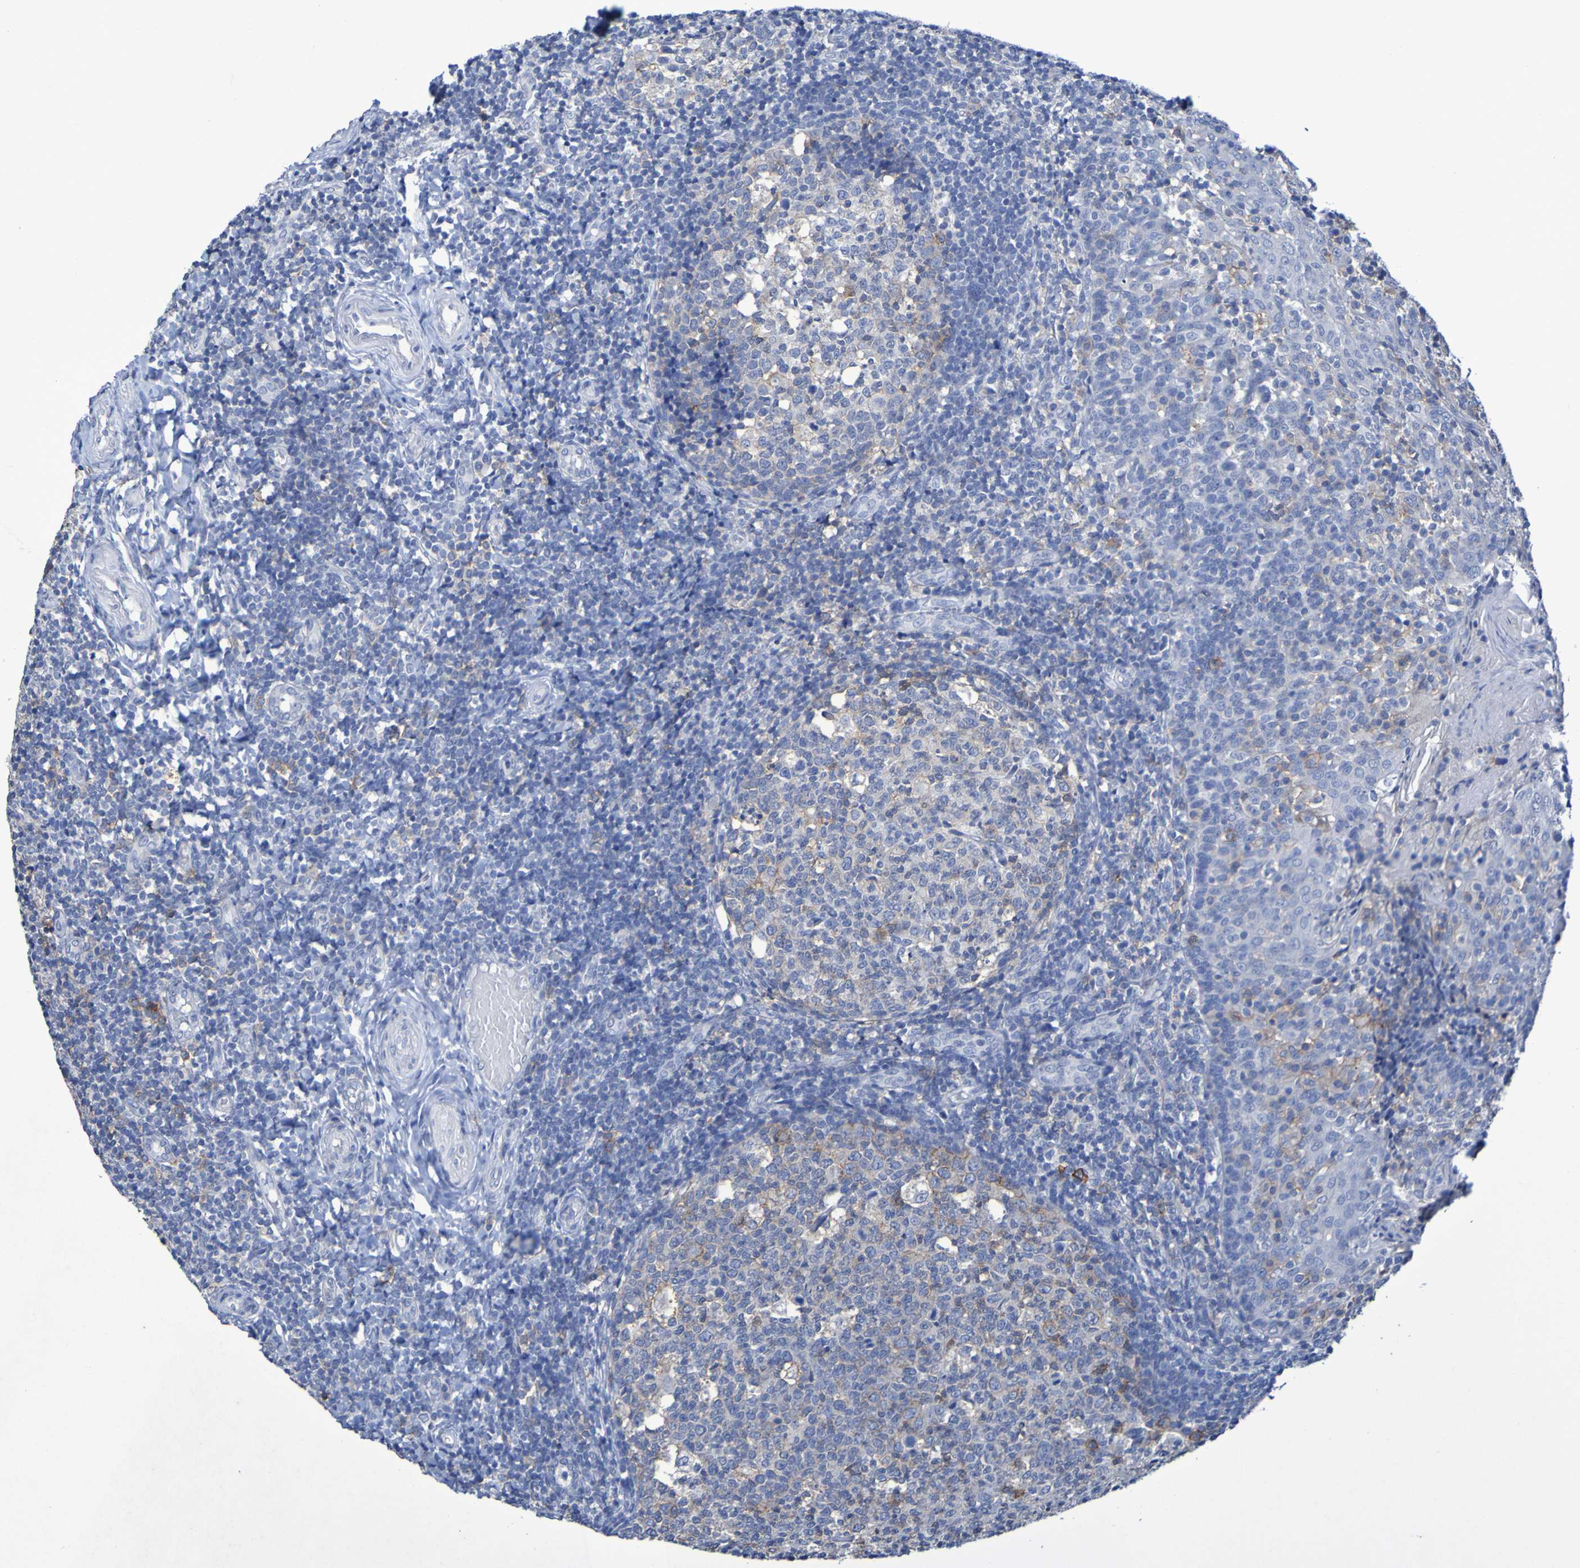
{"staining": {"intensity": "moderate", "quantity": "25%-75%", "location": "cytoplasmic/membranous"}, "tissue": "tonsil", "cell_type": "Germinal center cells", "image_type": "normal", "snomed": [{"axis": "morphology", "description": "Normal tissue, NOS"}, {"axis": "topography", "description": "Tonsil"}], "caption": "A micrograph of tonsil stained for a protein displays moderate cytoplasmic/membranous brown staining in germinal center cells. The staining was performed using DAB, with brown indicating positive protein expression. Nuclei are stained blue with hematoxylin.", "gene": "SLC3A2", "patient": {"sex": "female", "age": 19}}